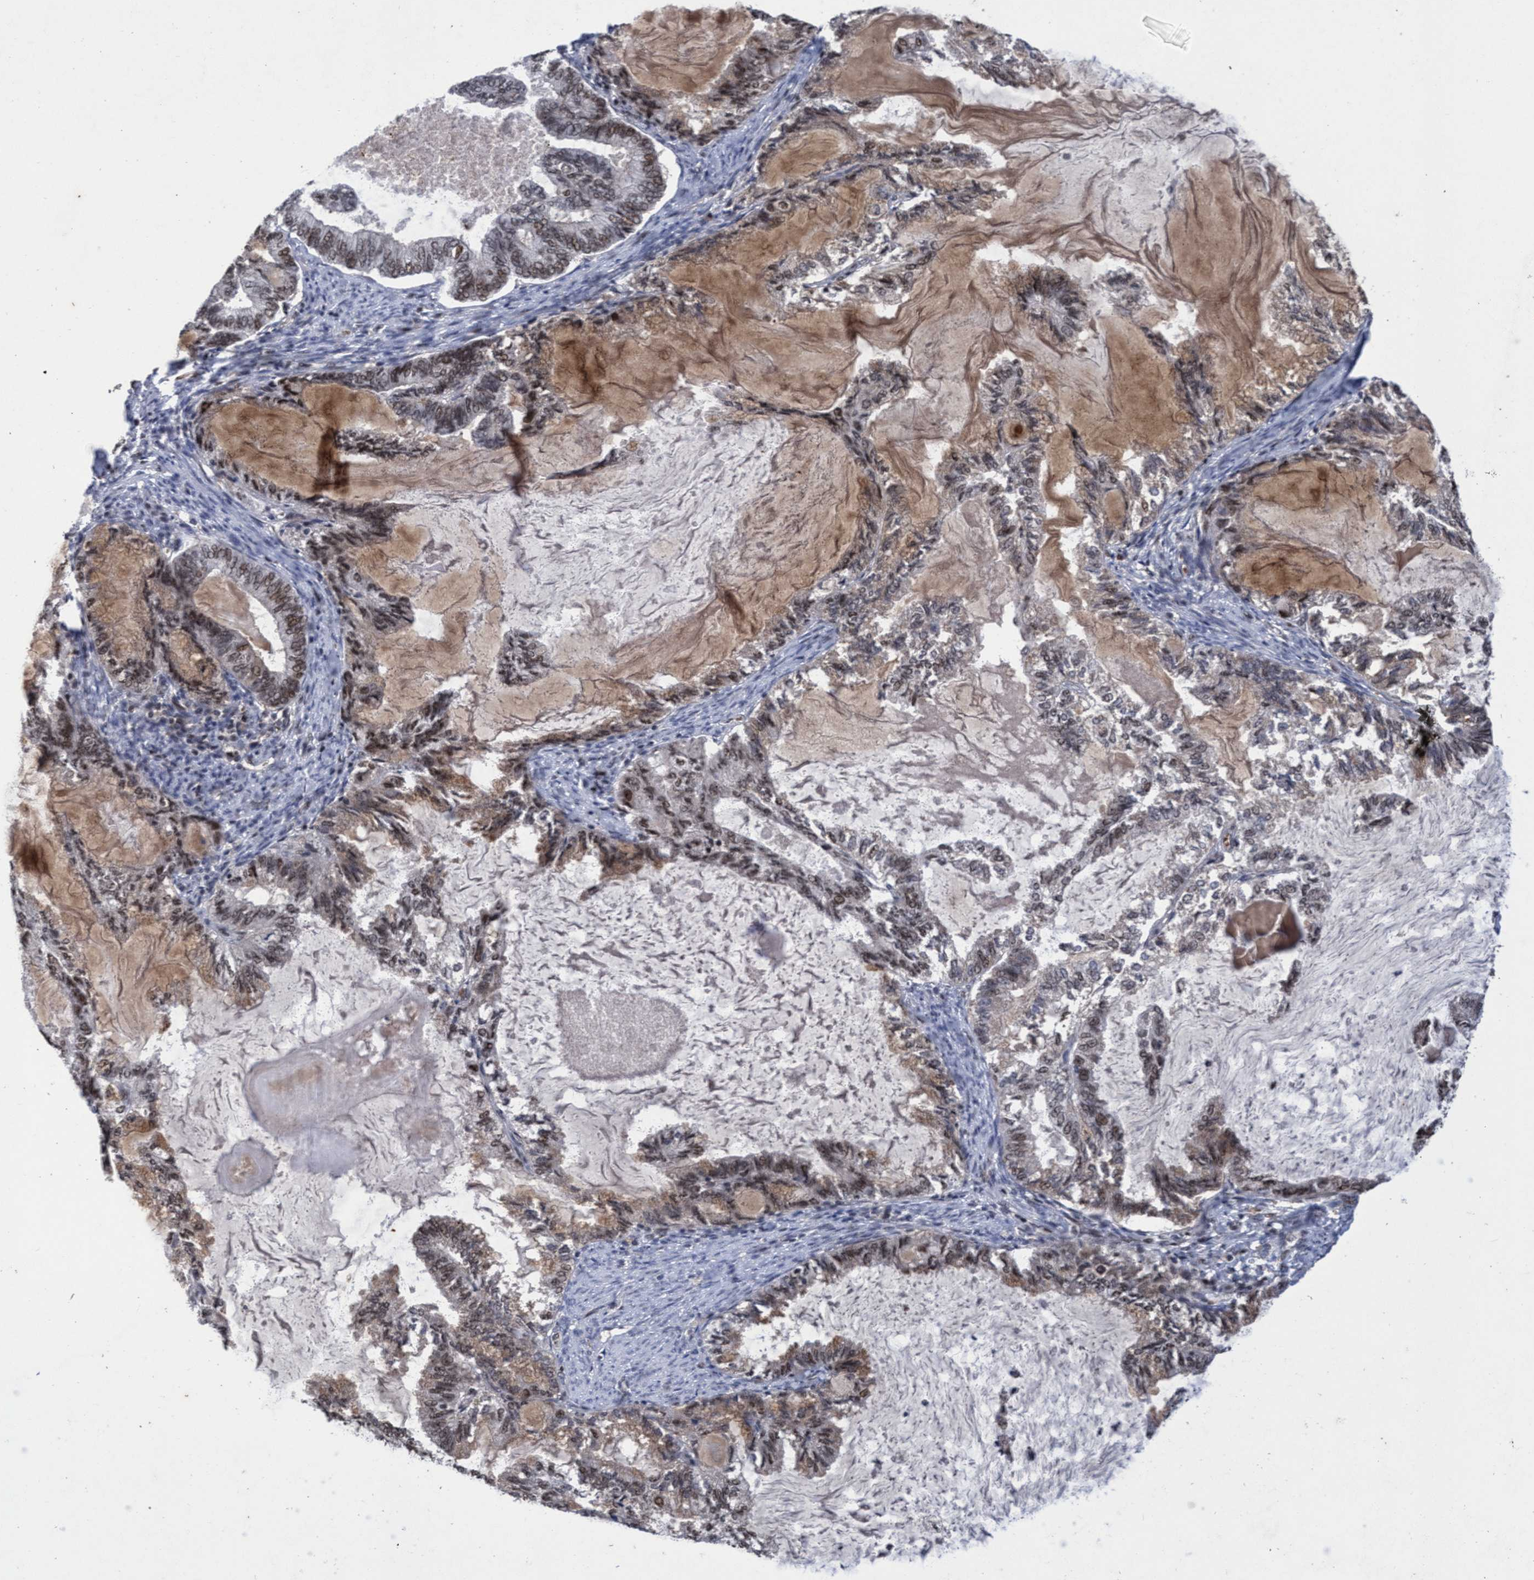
{"staining": {"intensity": "moderate", "quantity": "25%-75%", "location": "cytoplasmic/membranous,nuclear"}, "tissue": "endometrial cancer", "cell_type": "Tumor cells", "image_type": "cancer", "snomed": [{"axis": "morphology", "description": "Adenocarcinoma, NOS"}, {"axis": "topography", "description": "Endometrium"}], "caption": "Immunohistochemical staining of human endometrial adenocarcinoma shows moderate cytoplasmic/membranous and nuclear protein positivity in approximately 25%-75% of tumor cells.", "gene": "GTF2F1", "patient": {"sex": "female", "age": 86}}